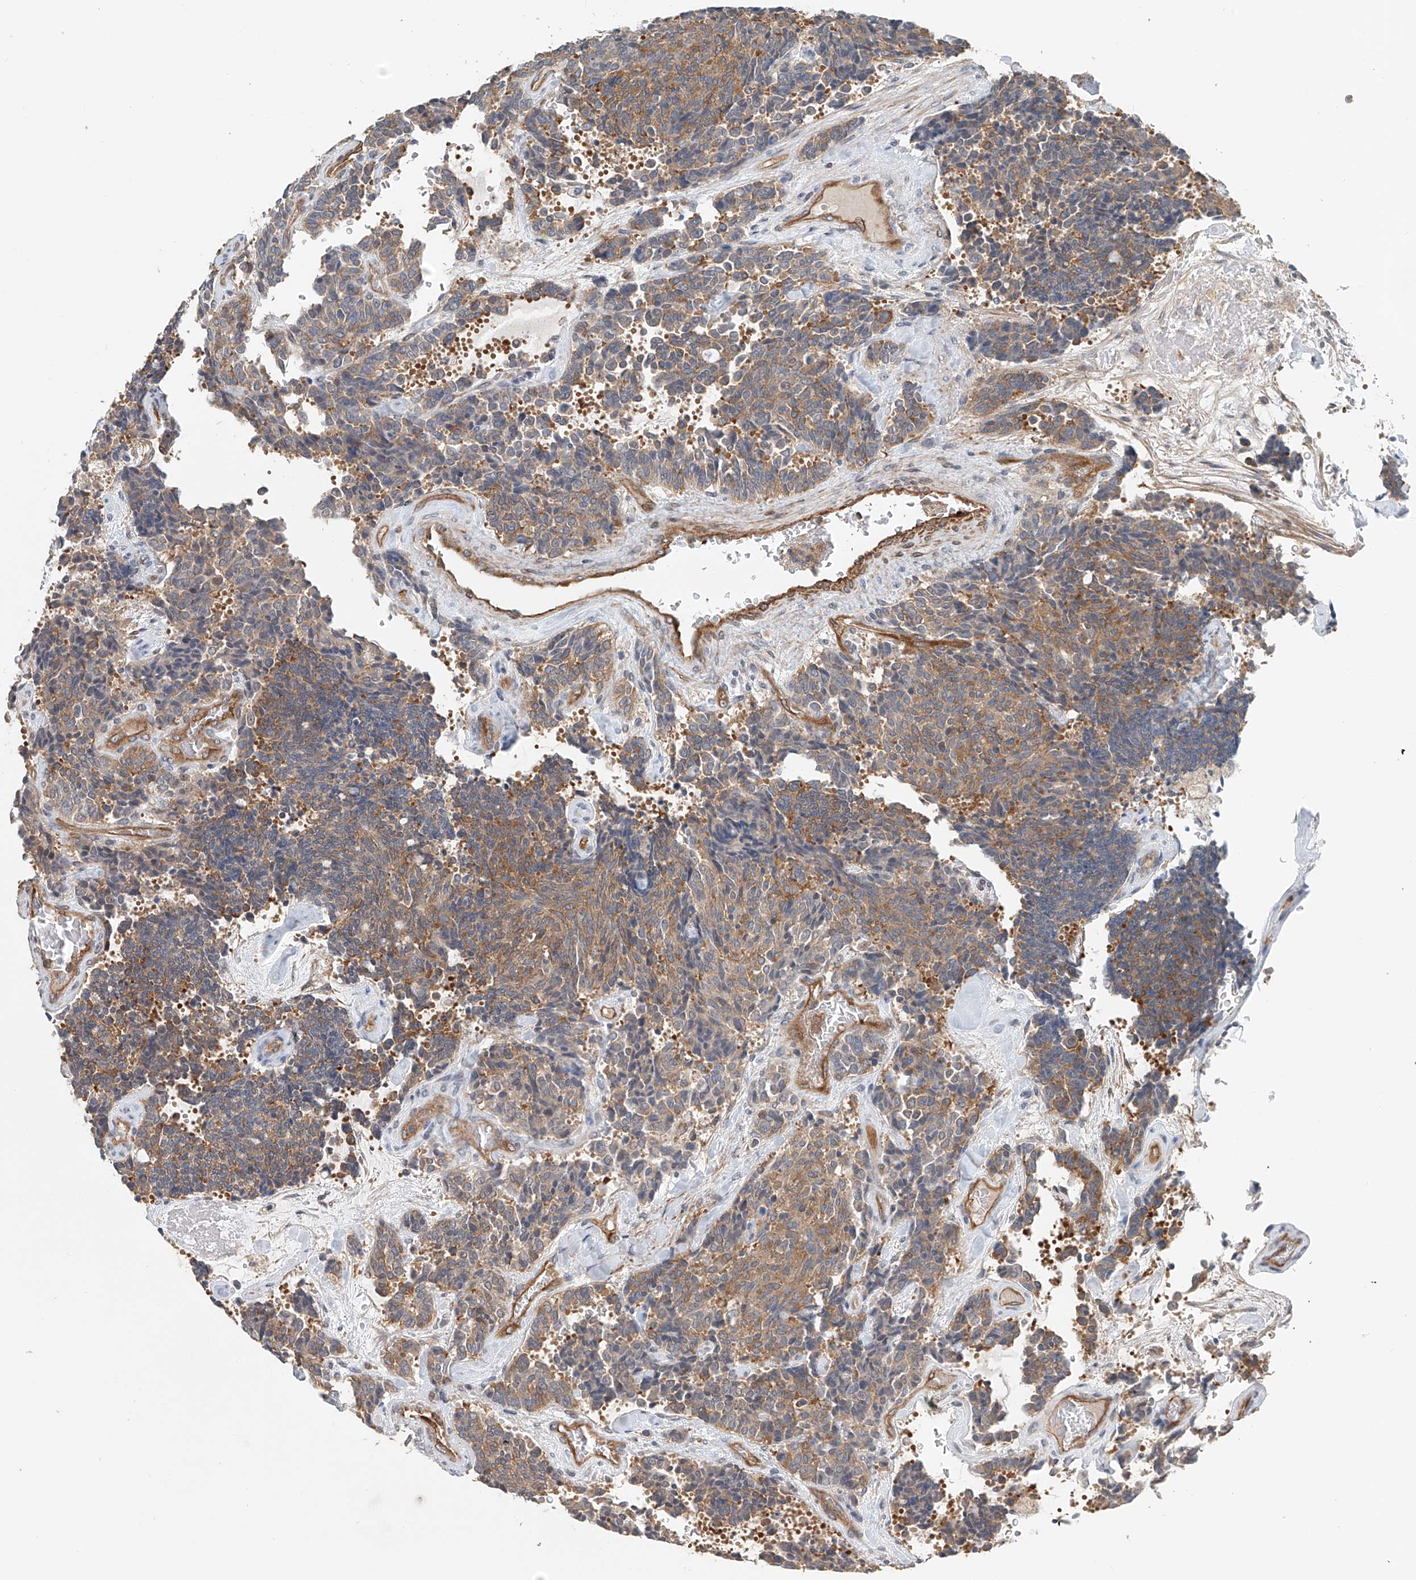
{"staining": {"intensity": "moderate", "quantity": ">75%", "location": "cytoplasmic/membranous"}, "tissue": "carcinoid", "cell_type": "Tumor cells", "image_type": "cancer", "snomed": [{"axis": "morphology", "description": "Carcinoid, malignant, NOS"}, {"axis": "topography", "description": "Pancreas"}], "caption": "The photomicrograph reveals a brown stain indicating the presence of a protein in the cytoplasmic/membranous of tumor cells in carcinoid. (DAB (3,3'-diaminobenzidine) IHC with brightfield microscopy, high magnification).", "gene": "FRYL", "patient": {"sex": "female", "age": 54}}